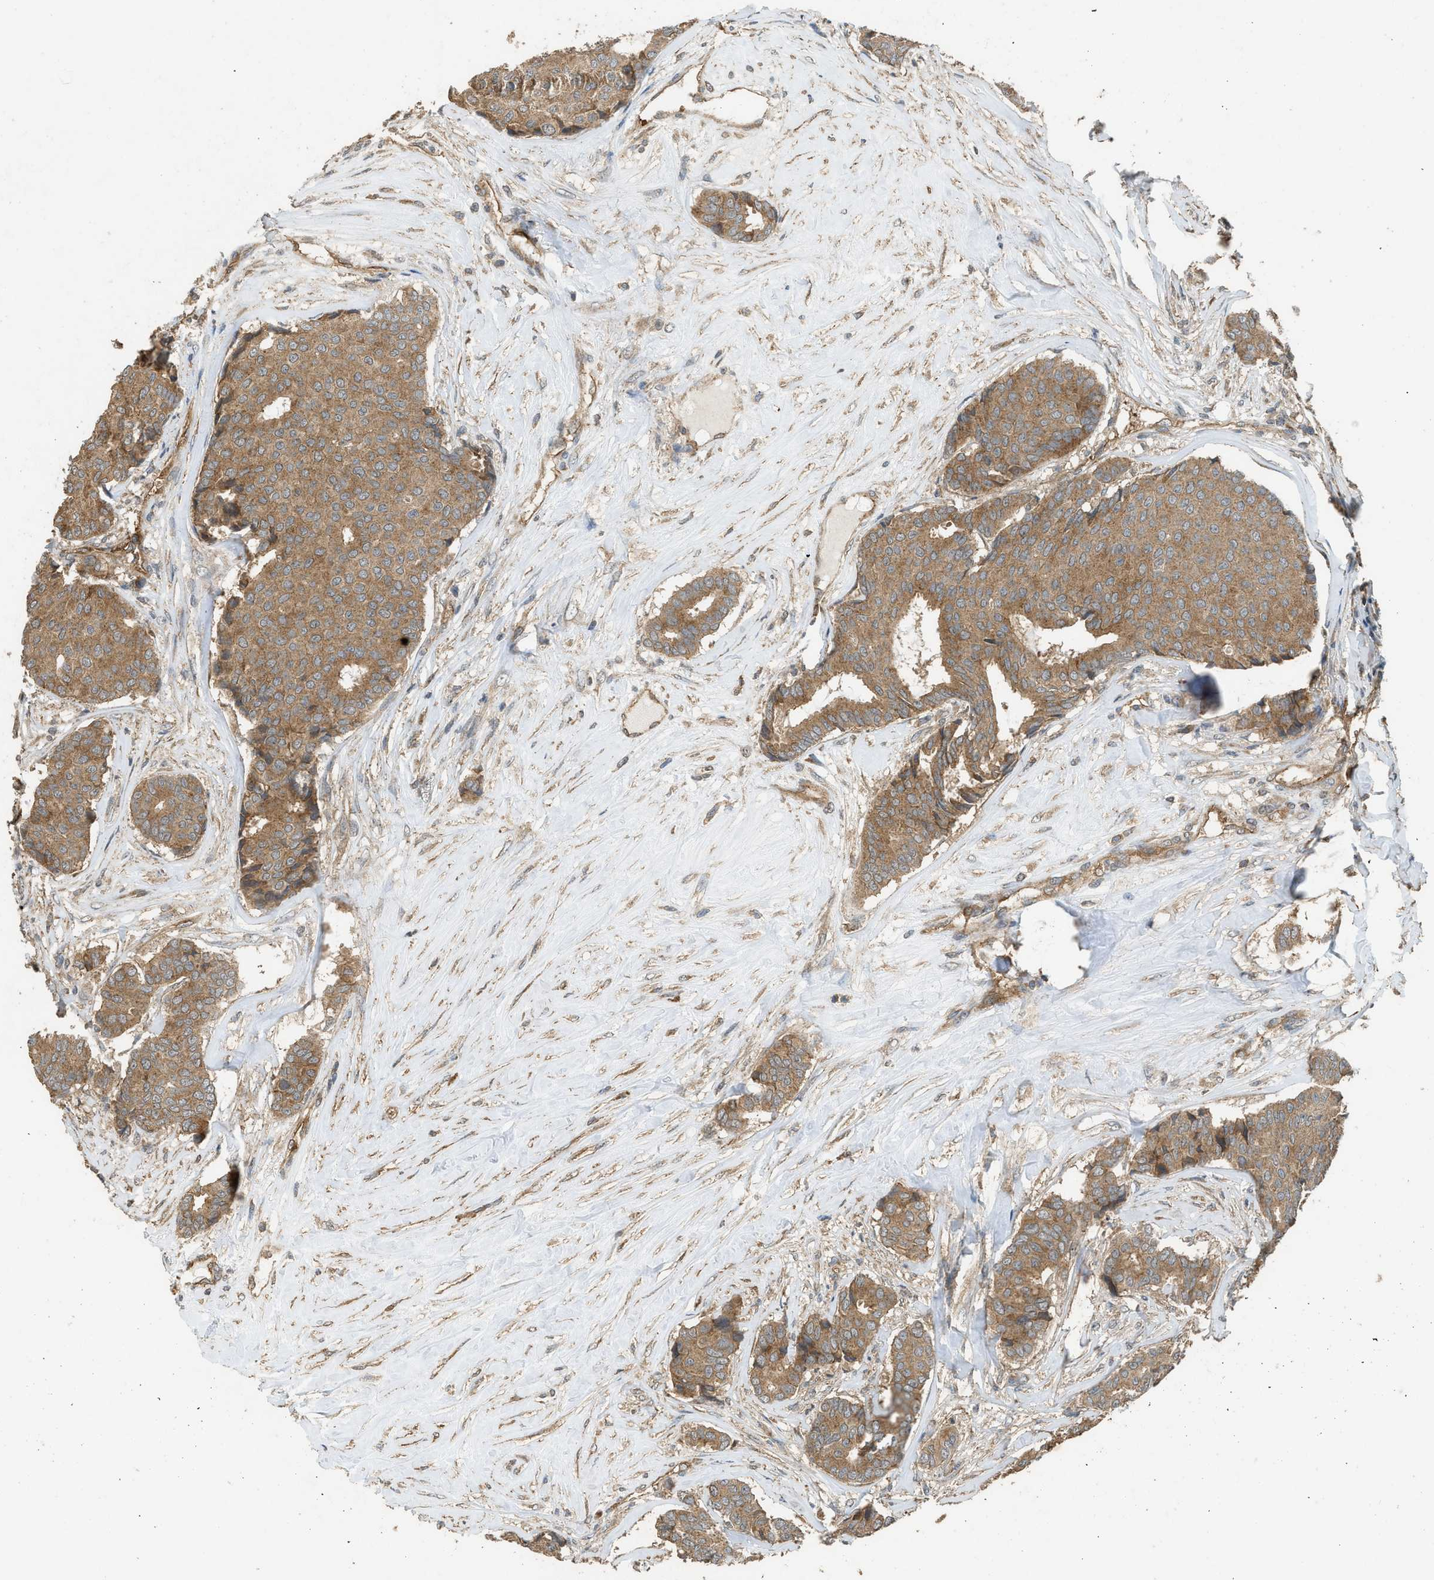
{"staining": {"intensity": "moderate", "quantity": ">75%", "location": "cytoplasmic/membranous"}, "tissue": "breast cancer", "cell_type": "Tumor cells", "image_type": "cancer", "snomed": [{"axis": "morphology", "description": "Duct carcinoma"}, {"axis": "topography", "description": "Breast"}], "caption": "A brown stain shows moderate cytoplasmic/membranous expression of a protein in human breast cancer (invasive ductal carcinoma) tumor cells.", "gene": "HIP1R", "patient": {"sex": "female", "age": 75}}